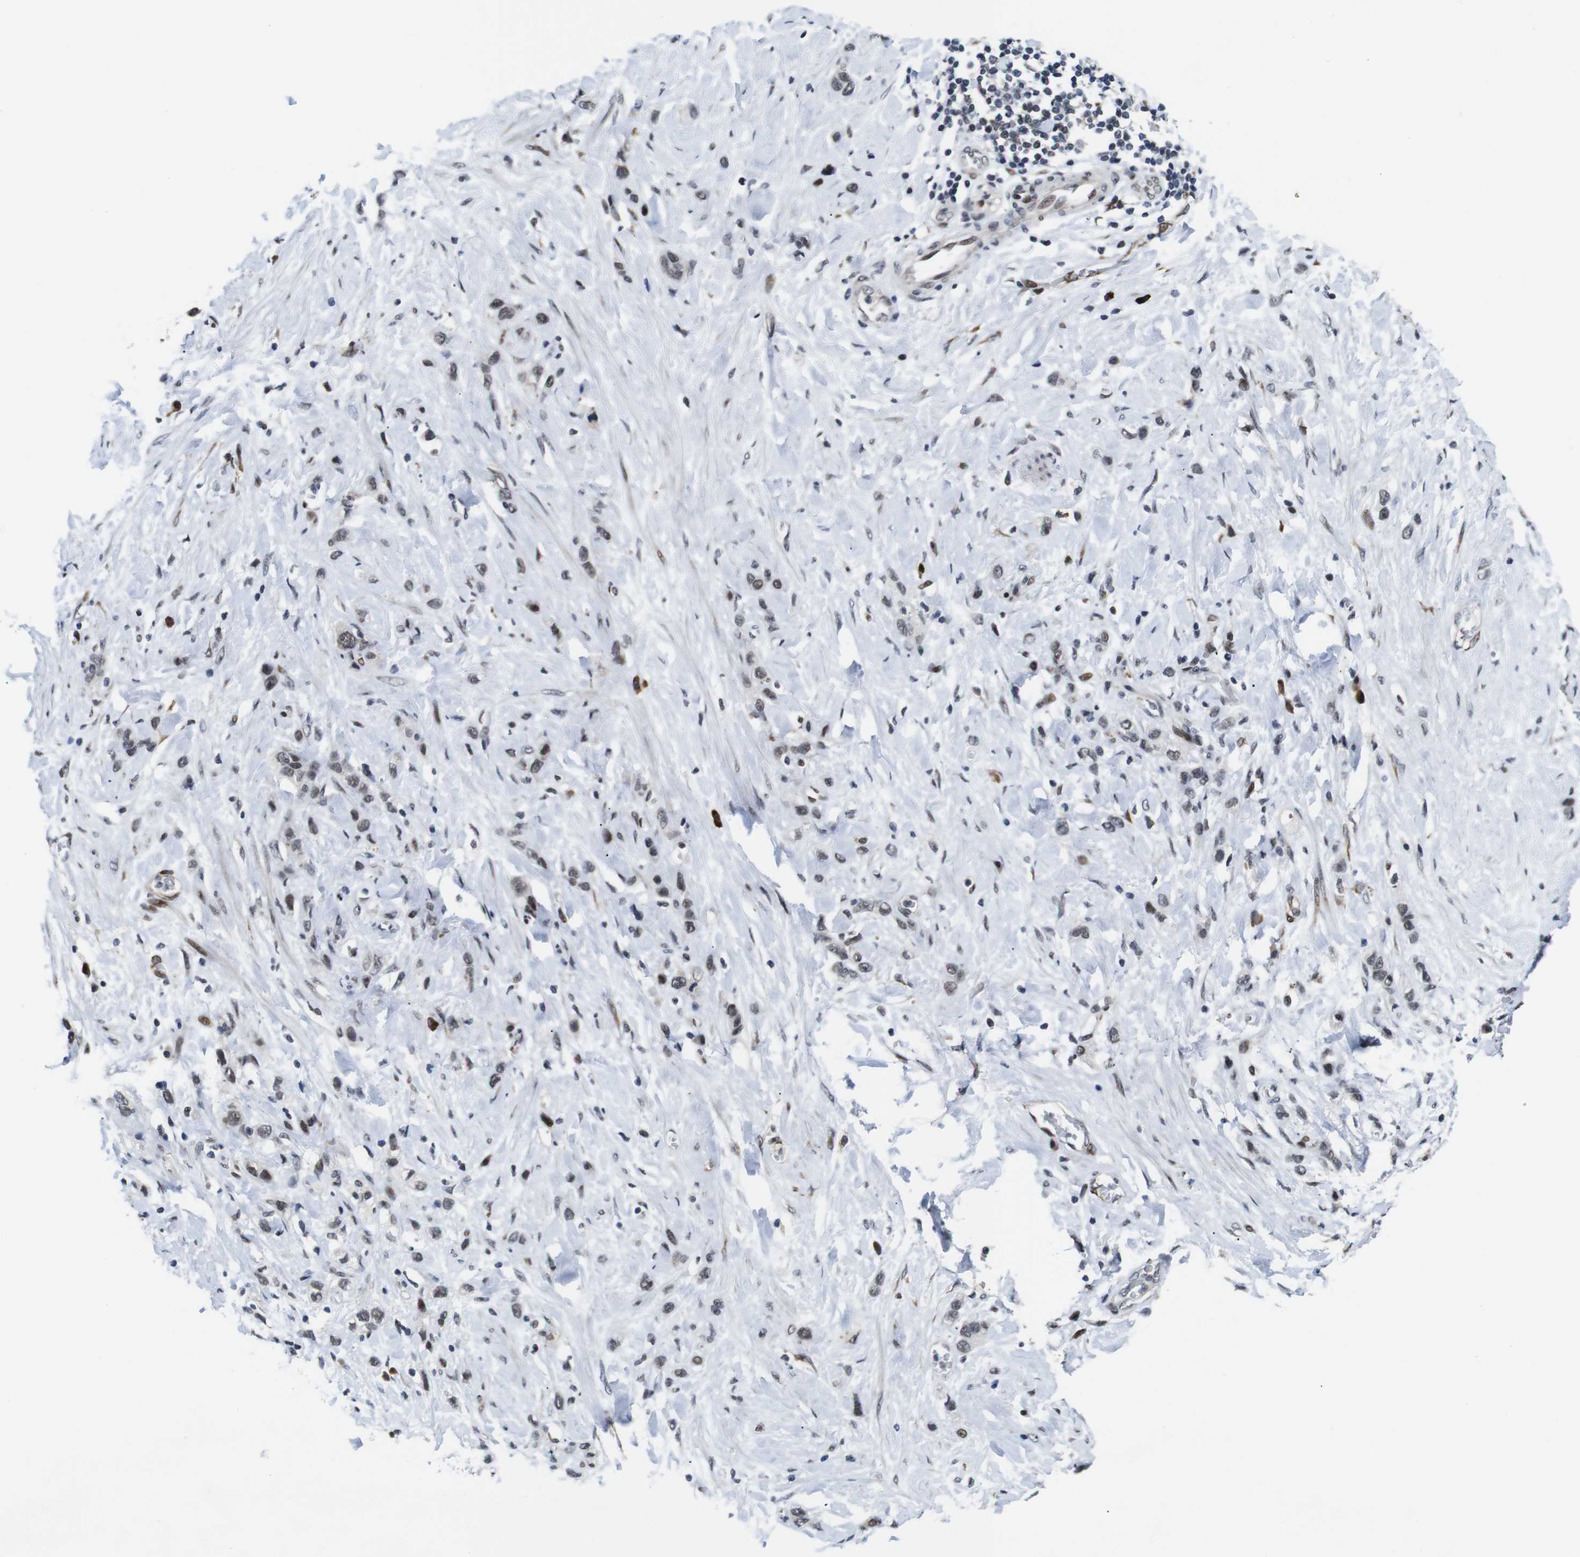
{"staining": {"intensity": "weak", "quantity": ">75%", "location": "nuclear"}, "tissue": "stomach cancer", "cell_type": "Tumor cells", "image_type": "cancer", "snomed": [{"axis": "morphology", "description": "Adenocarcinoma, NOS"}, {"axis": "morphology", "description": "Adenocarcinoma, High grade"}, {"axis": "topography", "description": "Stomach, upper"}, {"axis": "topography", "description": "Stomach, lower"}], "caption": "Tumor cells show low levels of weak nuclear positivity in about >75% of cells in human adenocarcinoma (stomach). (DAB IHC, brown staining for protein, blue staining for nuclei).", "gene": "EIF4G1", "patient": {"sex": "female", "age": 65}}